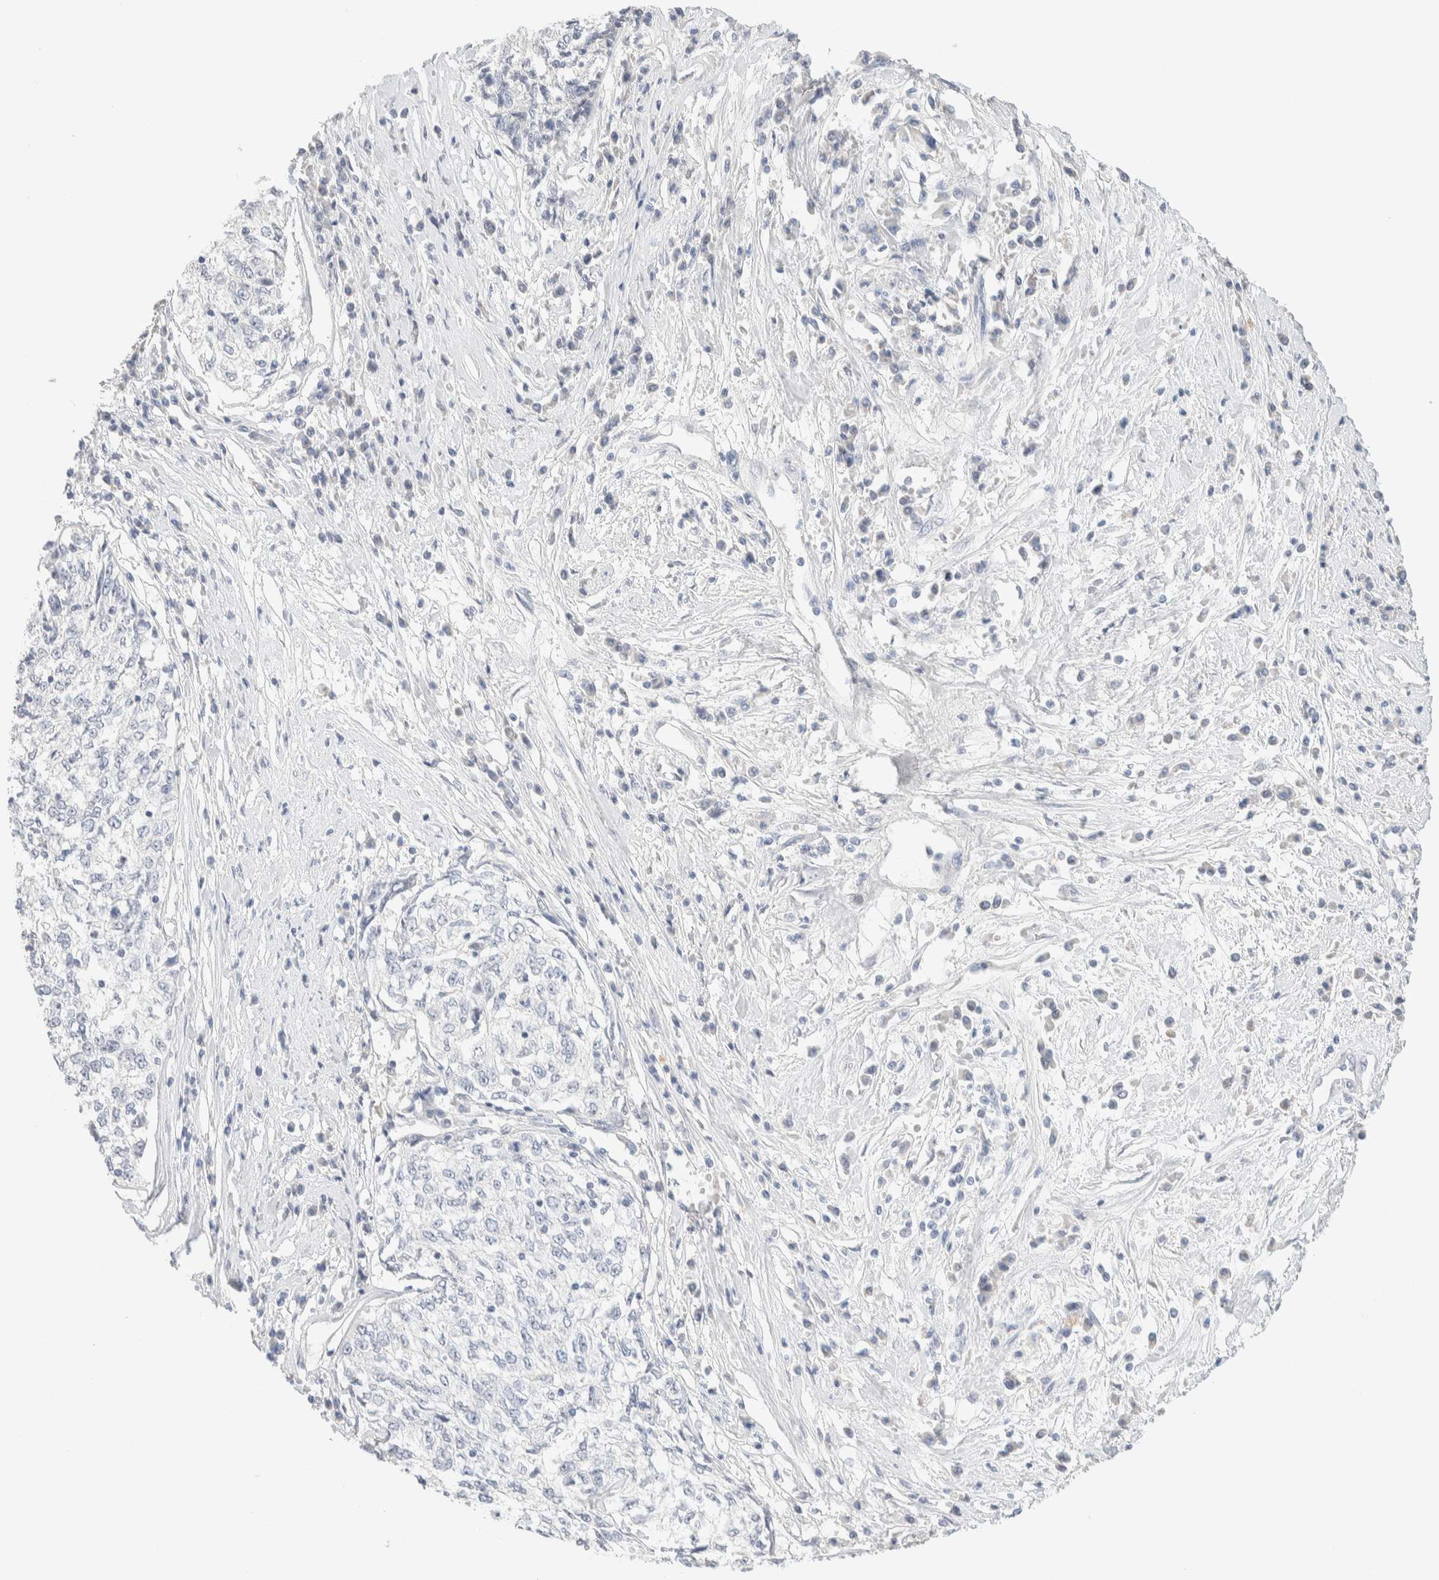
{"staining": {"intensity": "negative", "quantity": "none", "location": "none"}, "tissue": "cervical cancer", "cell_type": "Tumor cells", "image_type": "cancer", "snomed": [{"axis": "morphology", "description": "Squamous cell carcinoma, NOS"}, {"axis": "topography", "description": "Cervix"}], "caption": "Cervical squamous cell carcinoma was stained to show a protein in brown. There is no significant positivity in tumor cells.", "gene": "RIDA", "patient": {"sex": "female", "age": 57}}